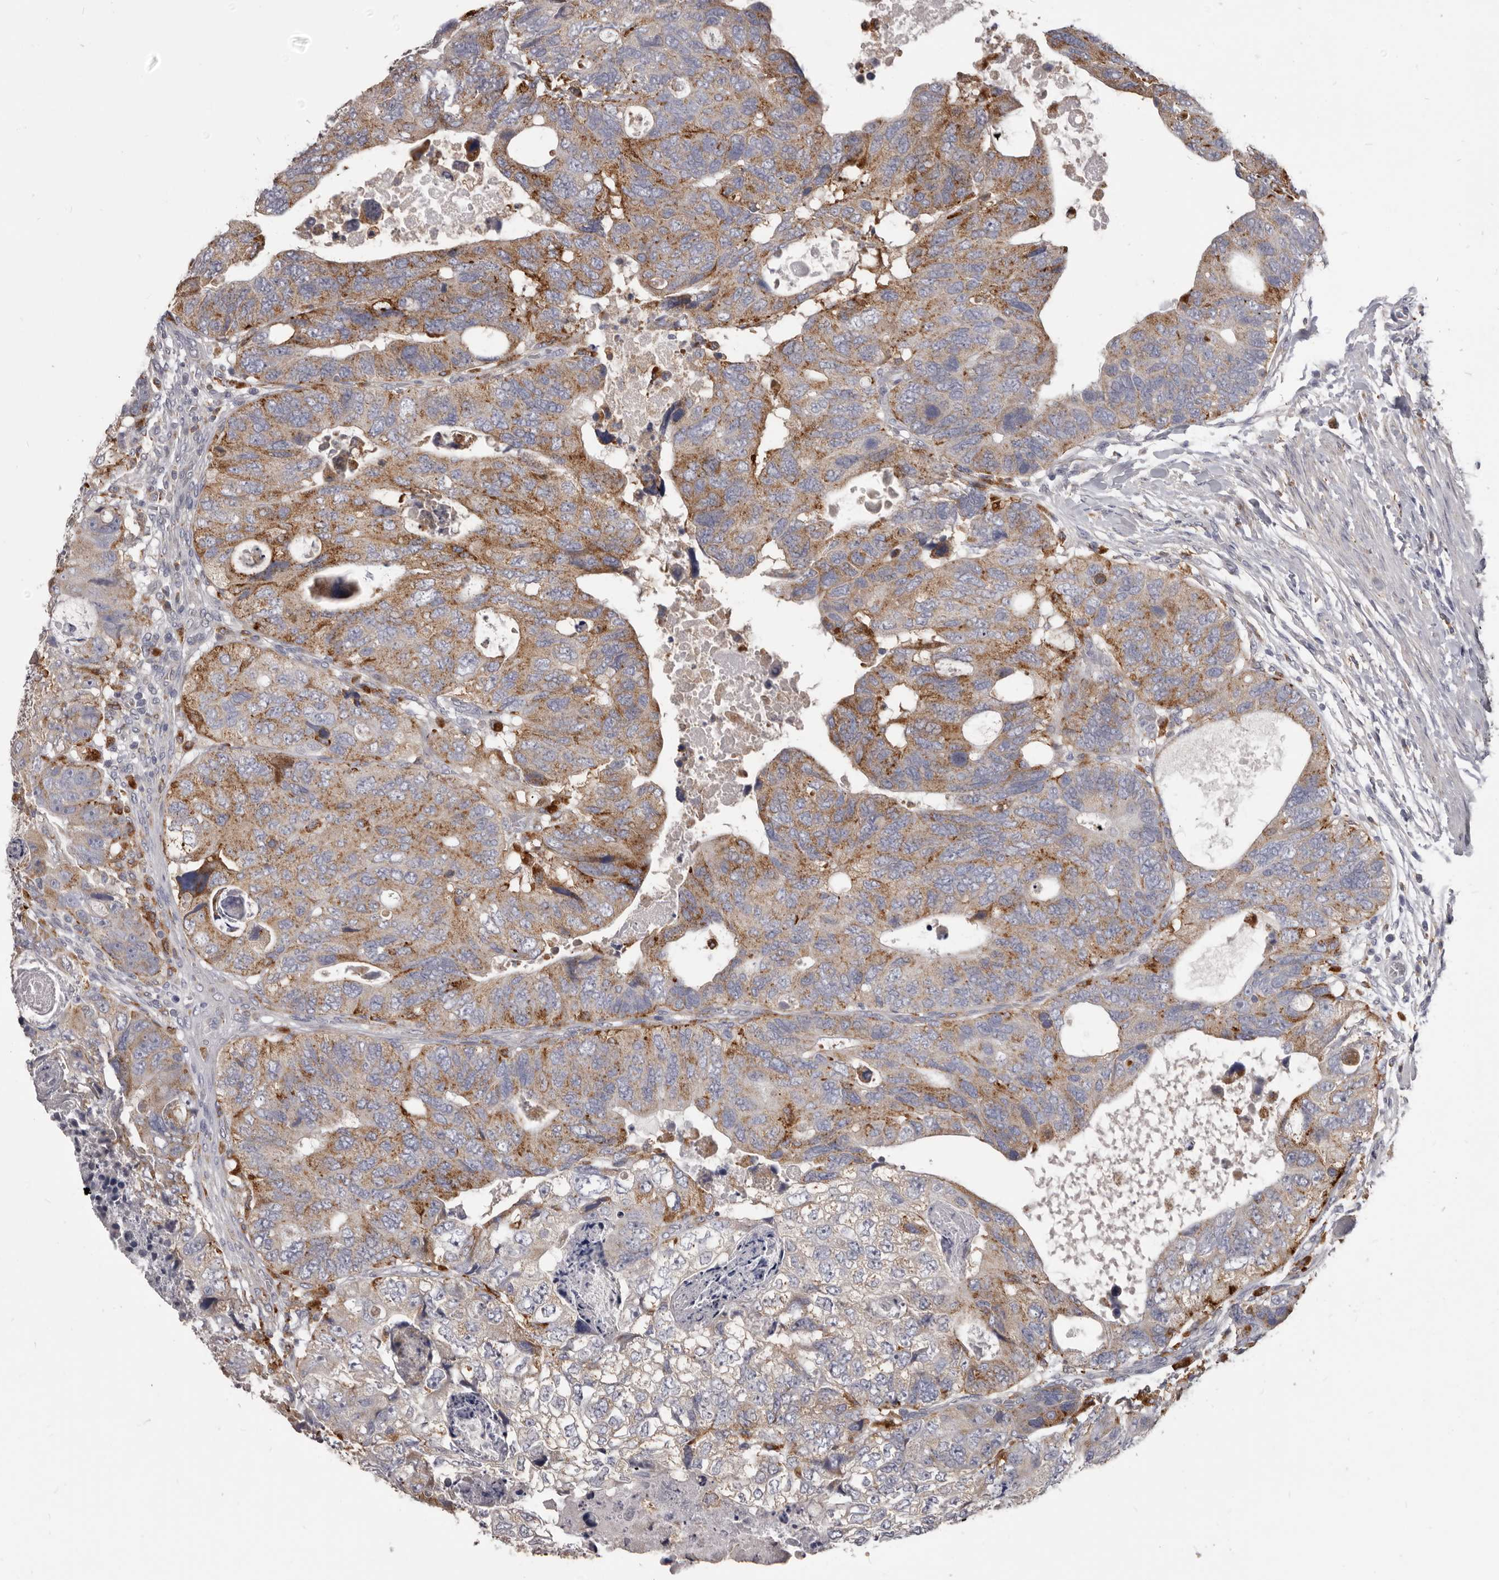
{"staining": {"intensity": "moderate", "quantity": "25%-75%", "location": "cytoplasmic/membranous"}, "tissue": "colorectal cancer", "cell_type": "Tumor cells", "image_type": "cancer", "snomed": [{"axis": "morphology", "description": "Adenocarcinoma, NOS"}, {"axis": "topography", "description": "Rectum"}], "caption": "Approximately 25%-75% of tumor cells in colorectal adenocarcinoma display moderate cytoplasmic/membranous protein positivity as visualized by brown immunohistochemical staining.", "gene": "PI4K2A", "patient": {"sex": "male", "age": 59}}